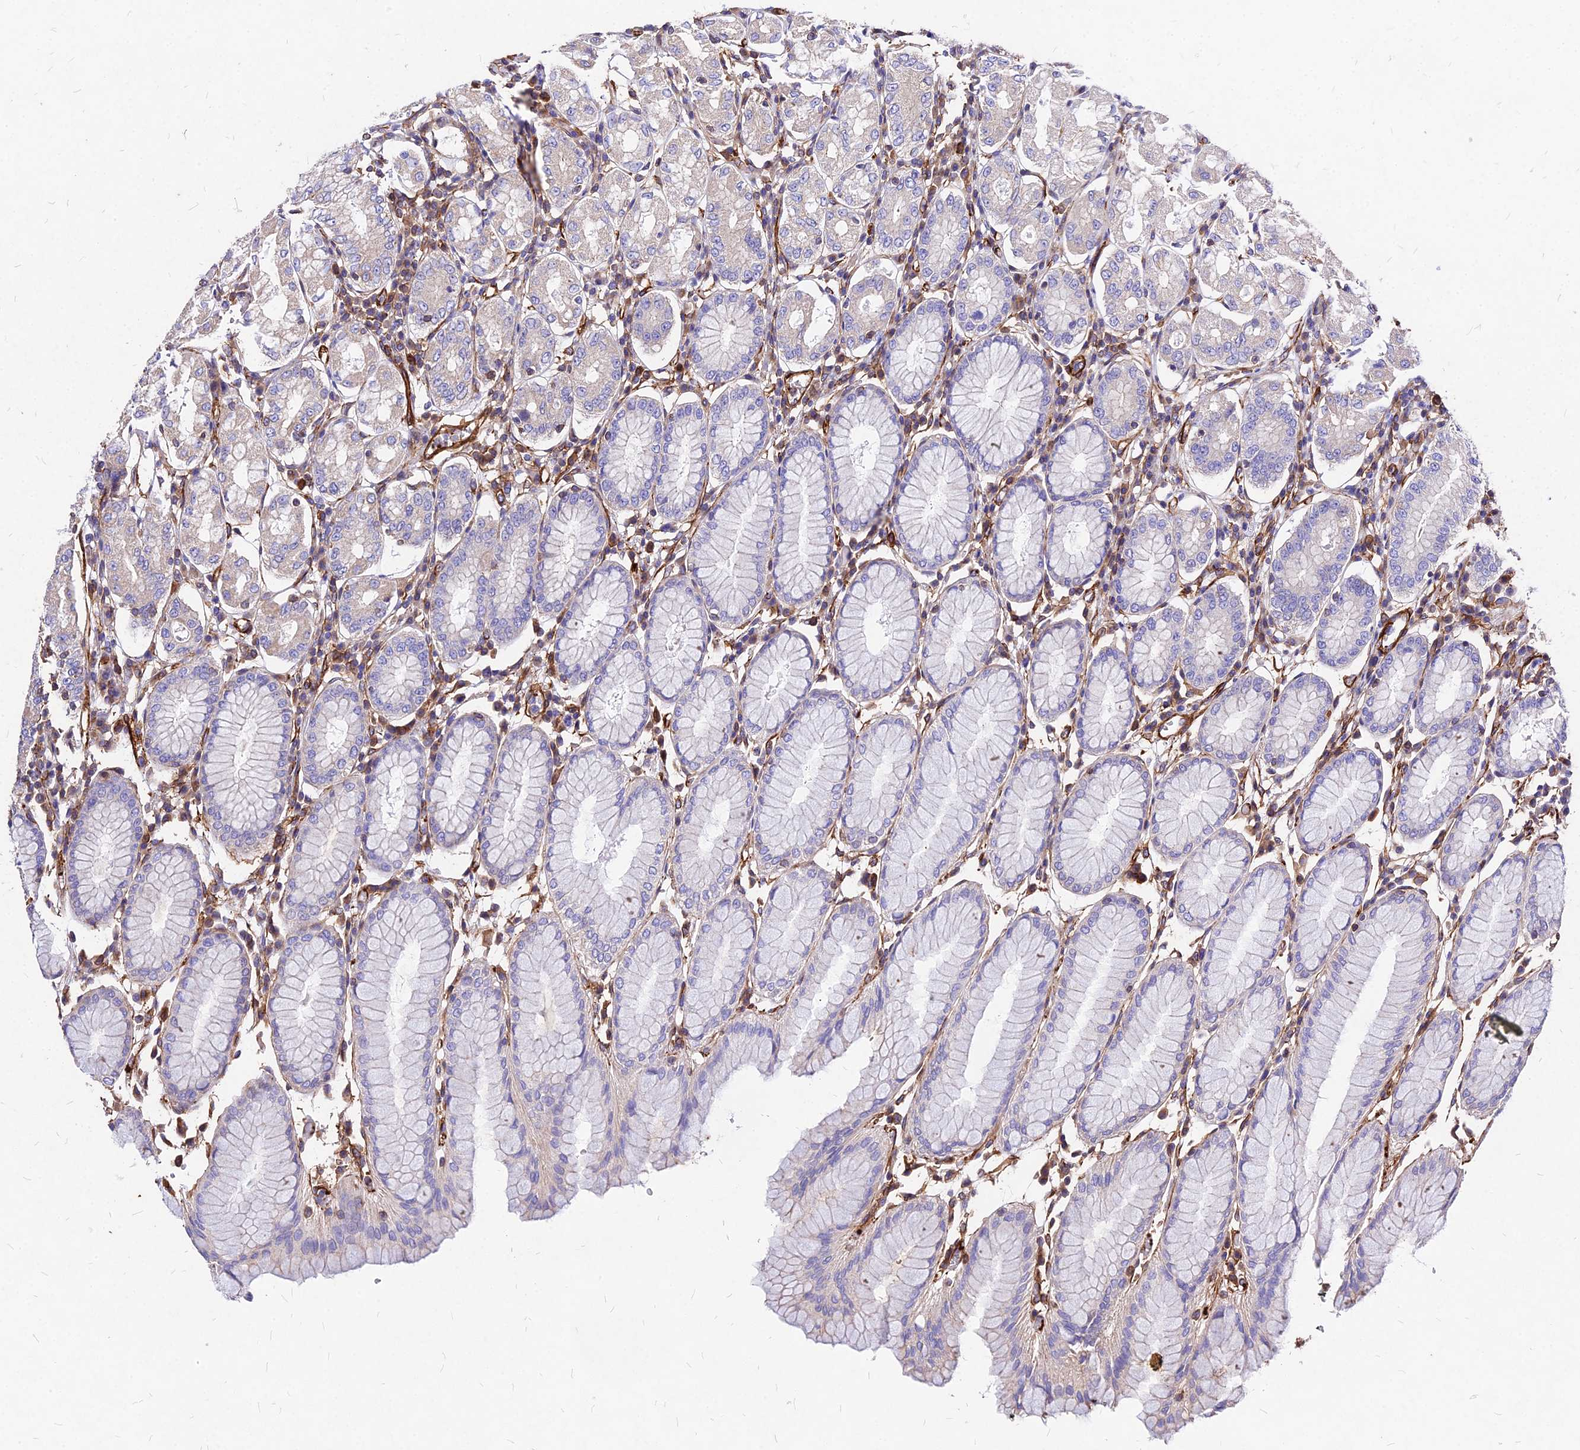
{"staining": {"intensity": "weak", "quantity": "<25%", "location": "cytoplasmic/membranous"}, "tissue": "stomach", "cell_type": "Glandular cells", "image_type": "normal", "snomed": [{"axis": "morphology", "description": "Normal tissue, NOS"}, {"axis": "topography", "description": "Stomach"}, {"axis": "topography", "description": "Stomach, lower"}], "caption": "DAB (3,3'-diaminobenzidine) immunohistochemical staining of unremarkable stomach exhibits no significant staining in glandular cells. (DAB (3,3'-diaminobenzidine) immunohistochemistry visualized using brightfield microscopy, high magnification).", "gene": "EFCC1", "patient": {"sex": "female", "age": 56}}